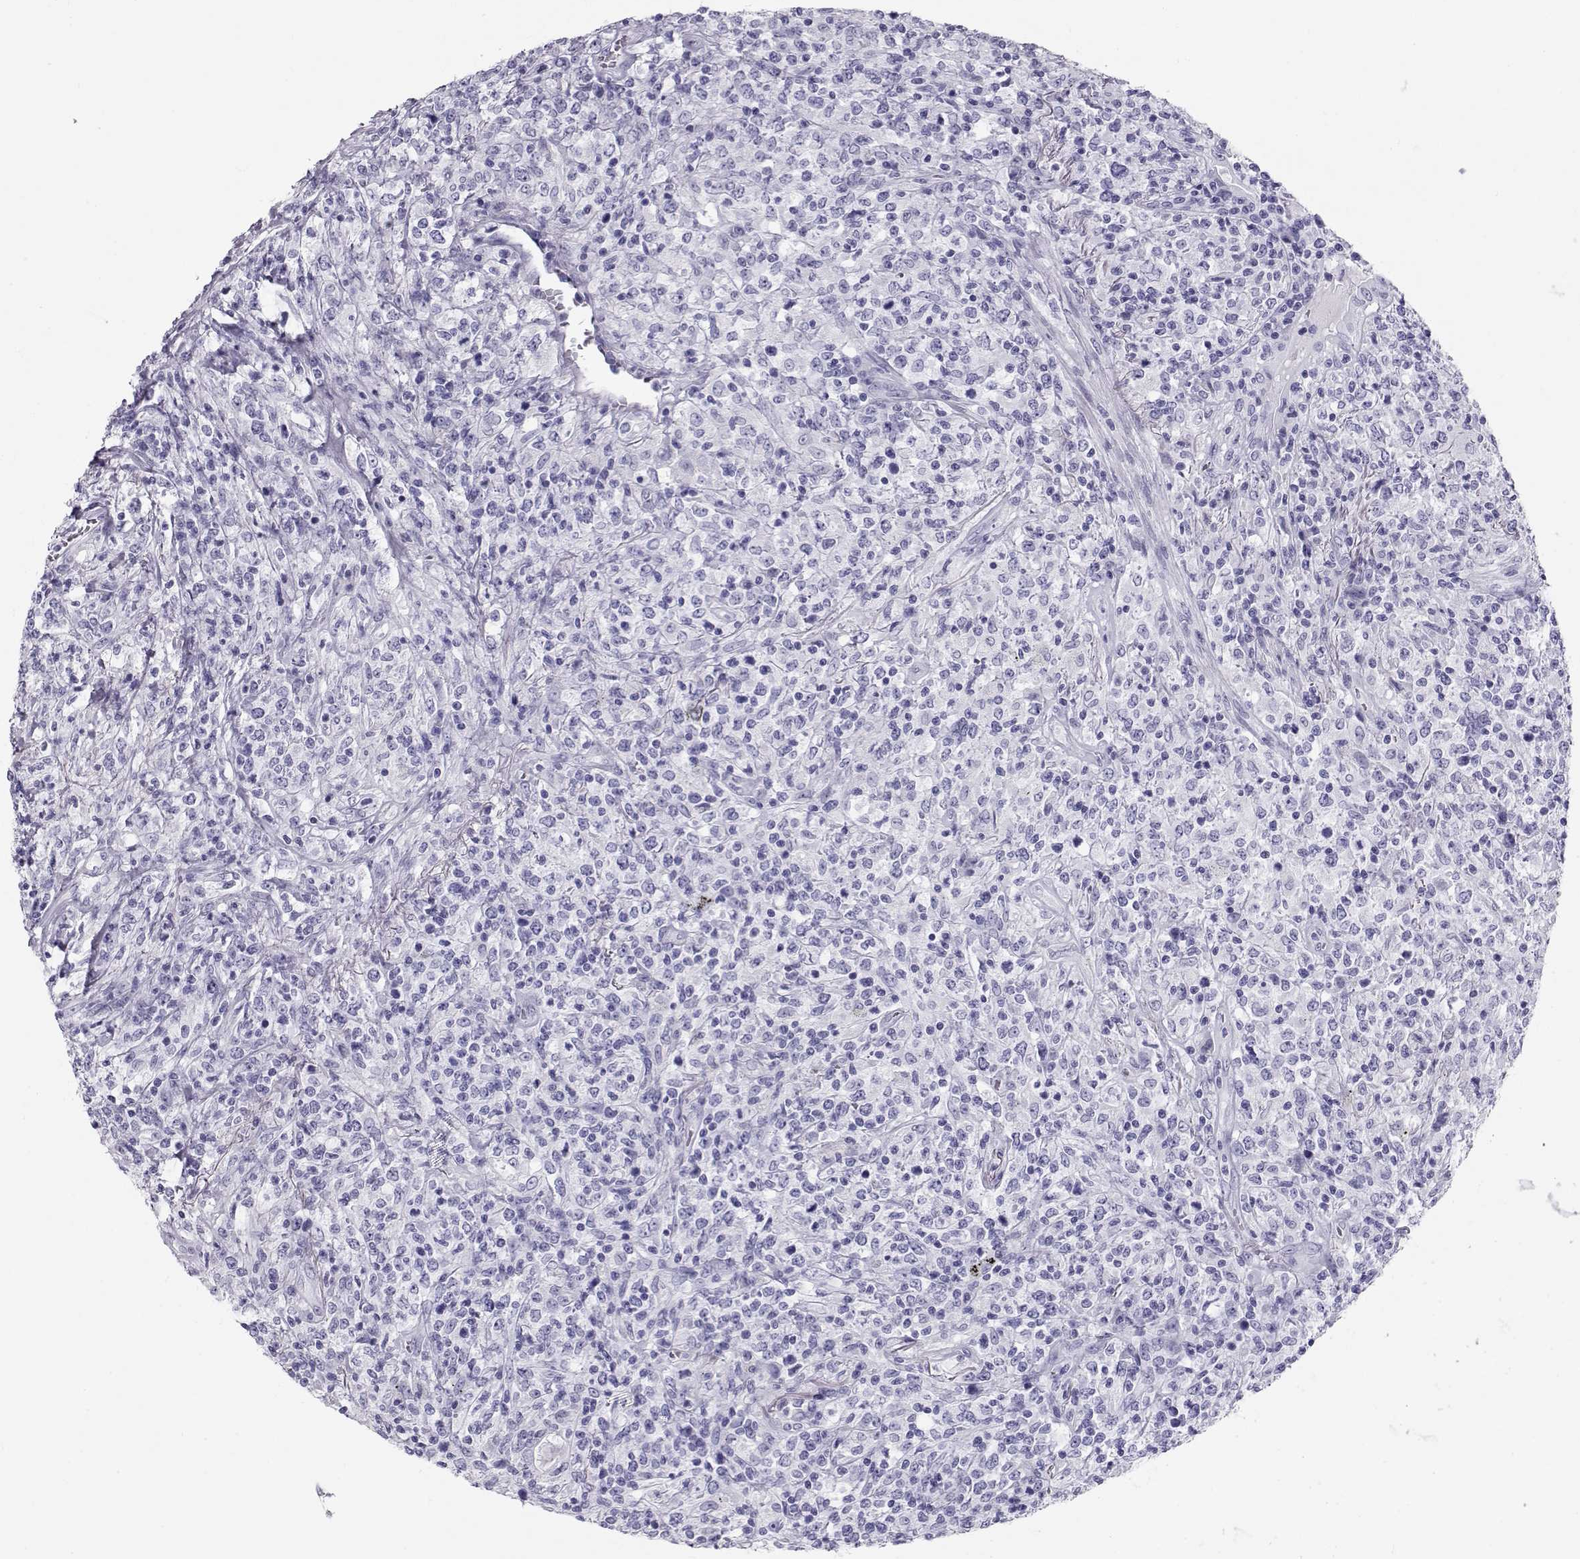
{"staining": {"intensity": "negative", "quantity": "none", "location": "none"}, "tissue": "lymphoma", "cell_type": "Tumor cells", "image_type": "cancer", "snomed": [{"axis": "morphology", "description": "Malignant lymphoma, non-Hodgkin's type, High grade"}, {"axis": "topography", "description": "Lung"}], "caption": "Malignant lymphoma, non-Hodgkin's type (high-grade) was stained to show a protein in brown. There is no significant positivity in tumor cells.", "gene": "RD3", "patient": {"sex": "male", "age": 79}}